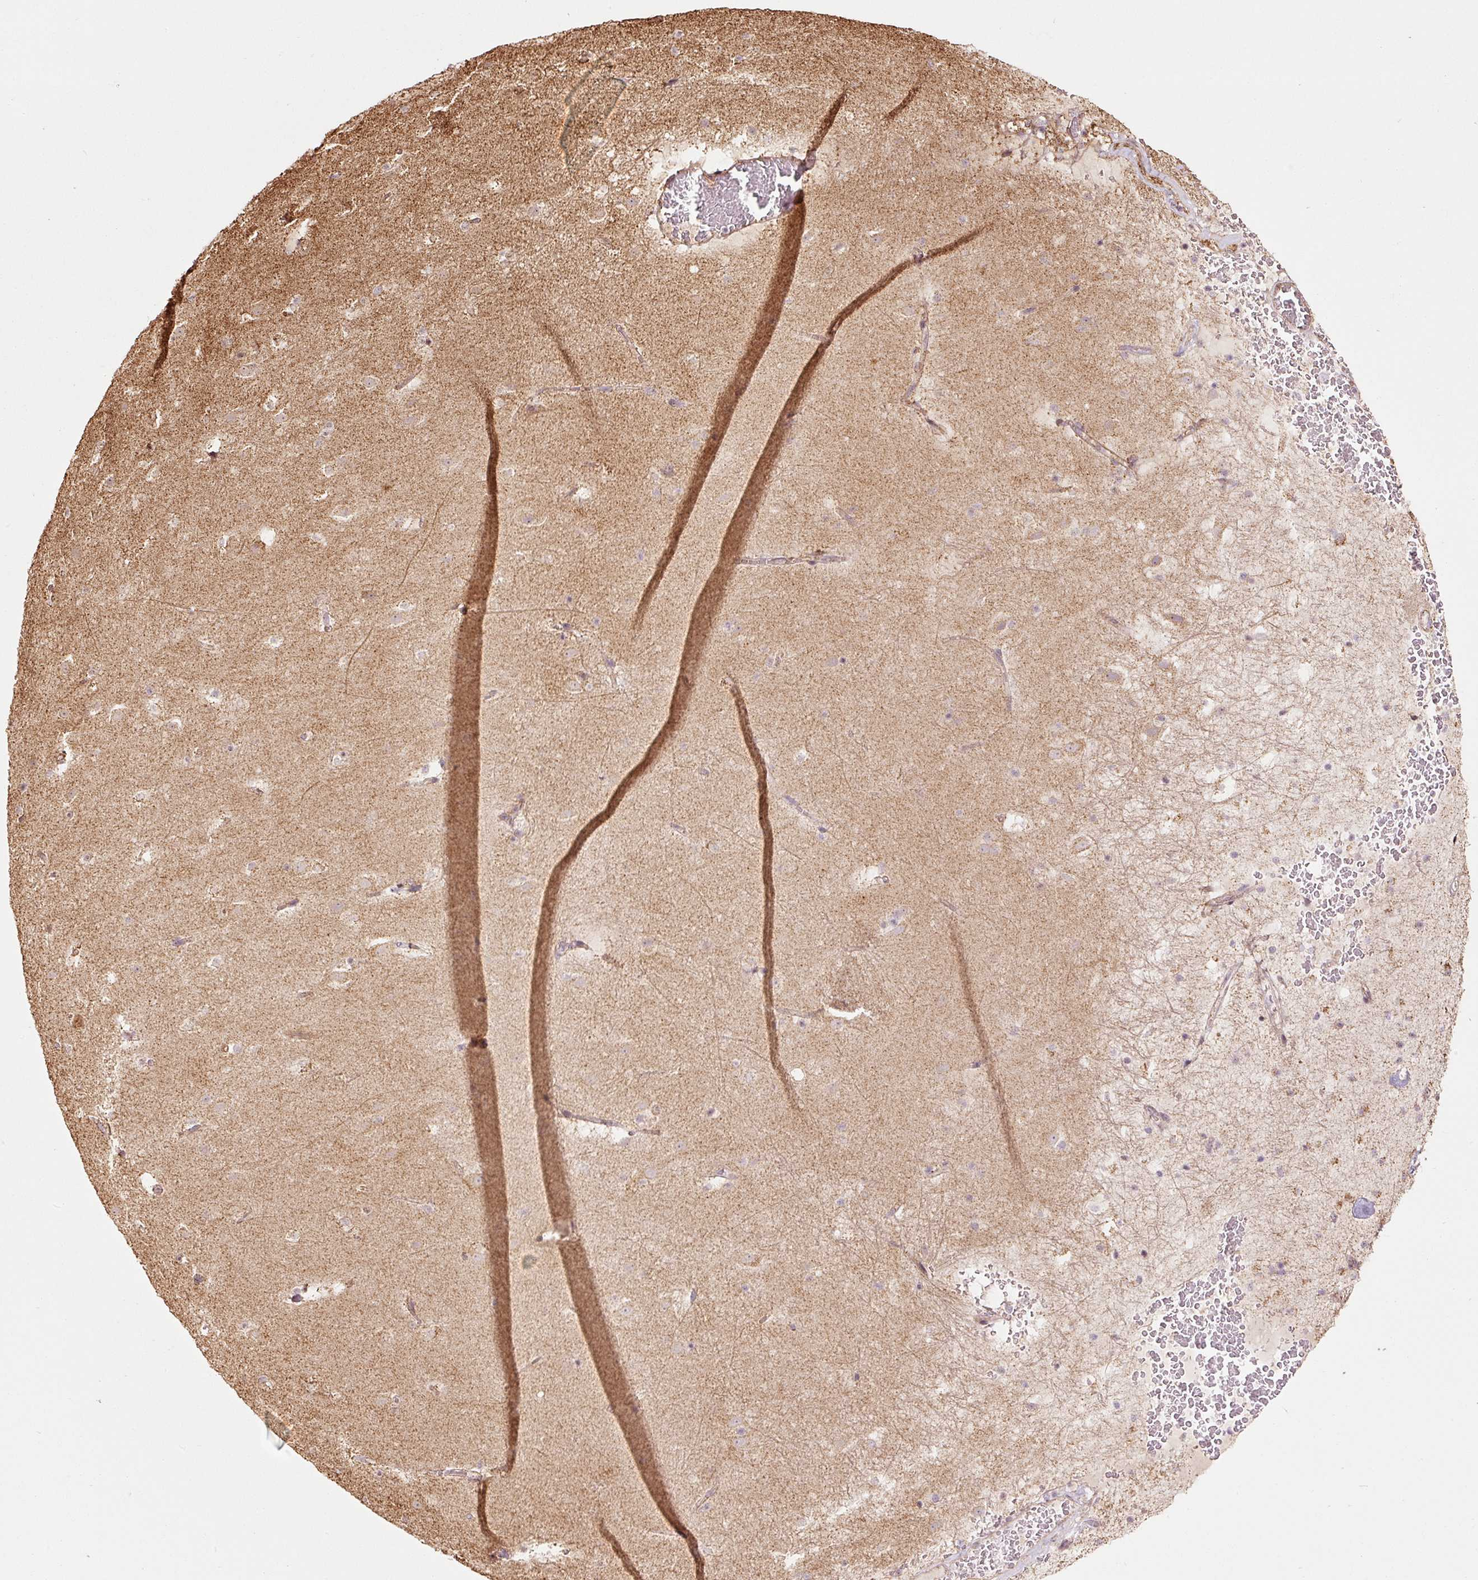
{"staining": {"intensity": "moderate", "quantity": "<25%", "location": "cytoplasmic/membranous"}, "tissue": "caudate", "cell_type": "Glial cells", "image_type": "normal", "snomed": [{"axis": "morphology", "description": "Normal tissue, NOS"}, {"axis": "topography", "description": "Lateral ventricle wall"}], "caption": "A micrograph showing moderate cytoplasmic/membranous expression in approximately <25% of glial cells in unremarkable caudate, as visualized by brown immunohistochemical staining.", "gene": "ETF1", "patient": {"sex": "male", "age": 37}}